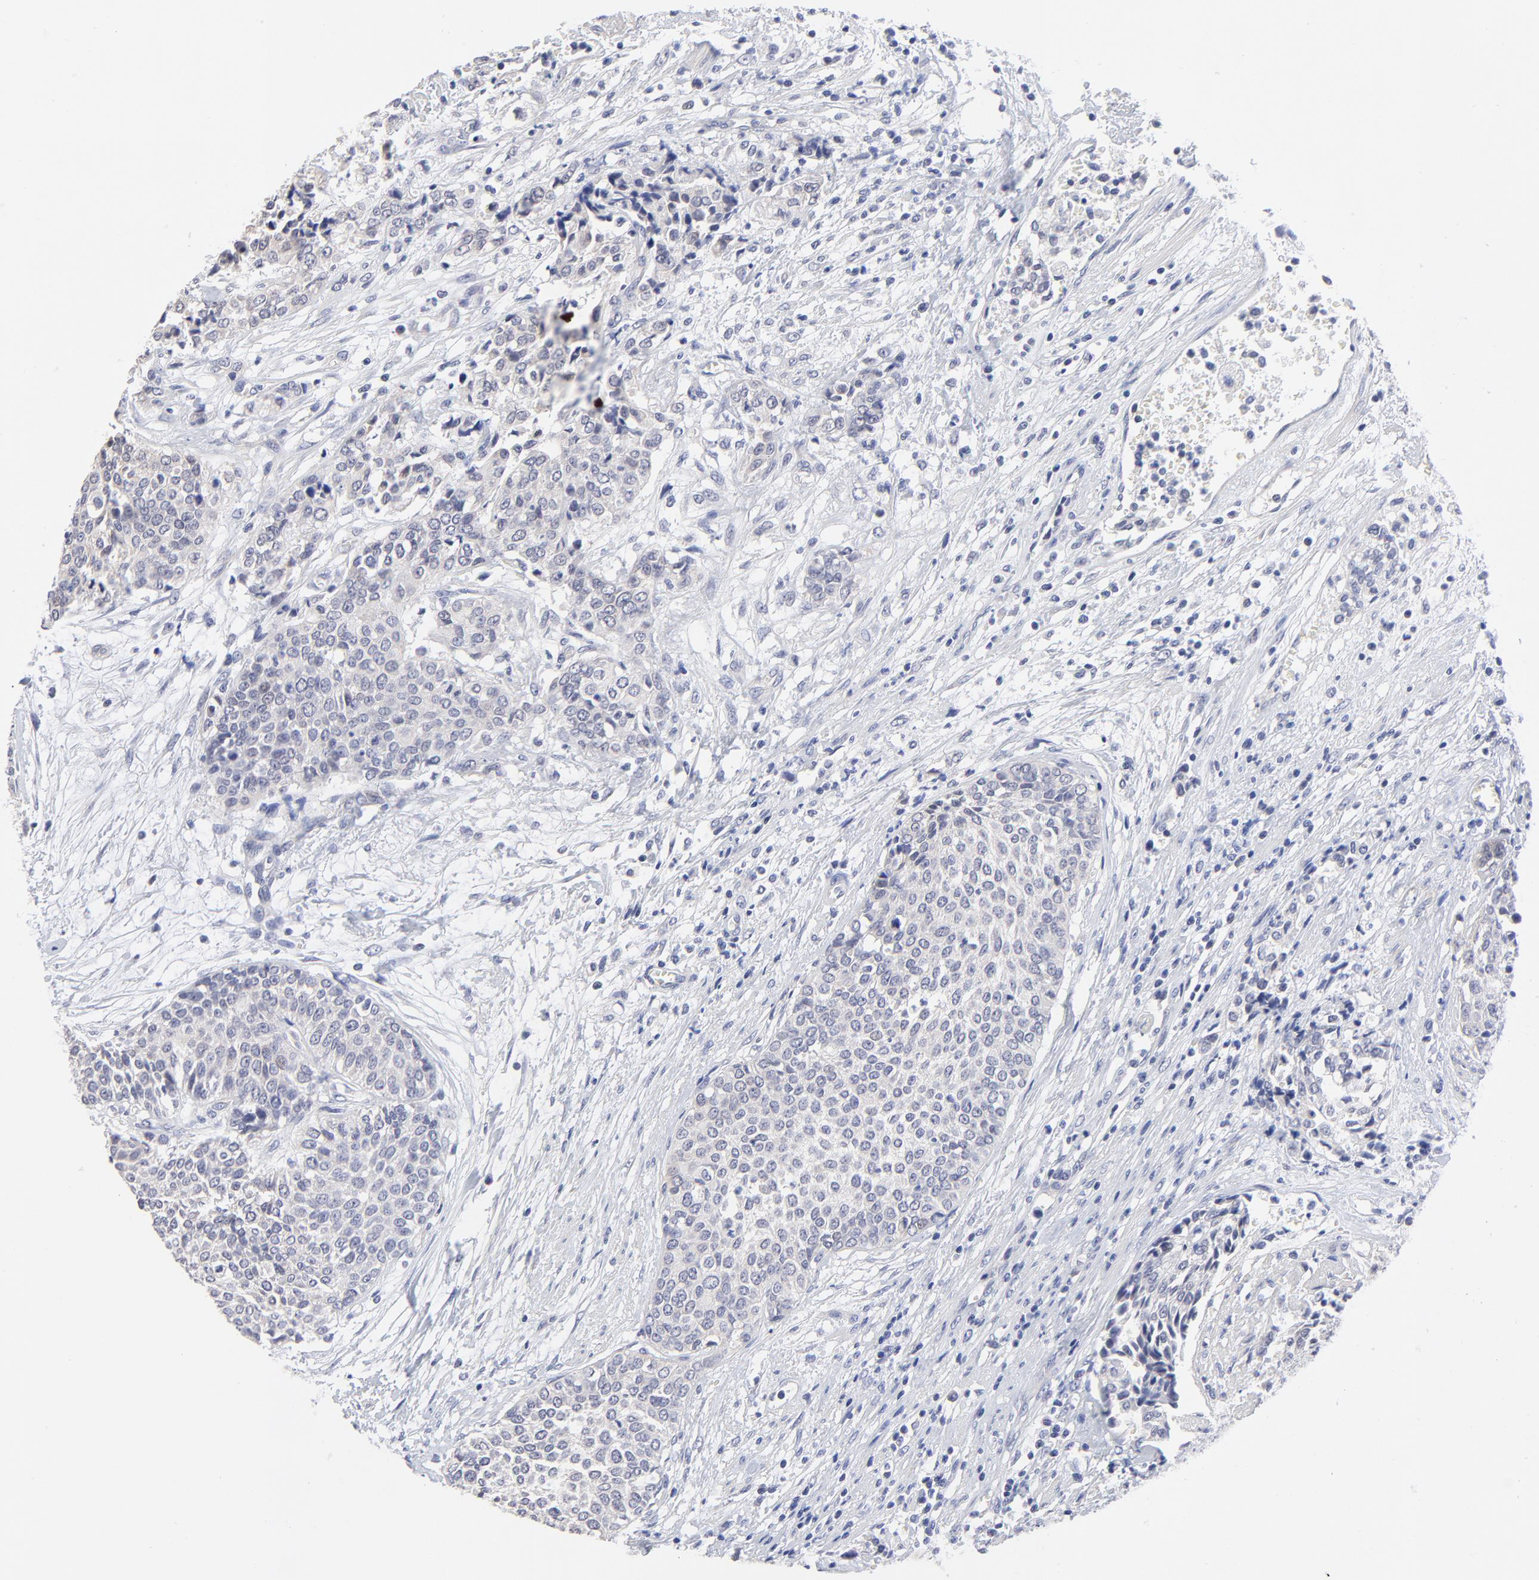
{"staining": {"intensity": "negative", "quantity": "none", "location": "none"}, "tissue": "urothelial cancer", "cell_type": "Tumor cells", "image_type": "cancer", "snomed": [{"axis": "morphology", "description": "Urothelial carcinoma, Low grade"}, {"axis": "topography", "description": "Urinary bladder"}], "caption": "Photomicrograph shows no protein positivity in tumor cells of urothelial carcinoma (low-grade) tissue.", "gene": "FBXO8", "patient": {"sex": "female", "age": 73}}